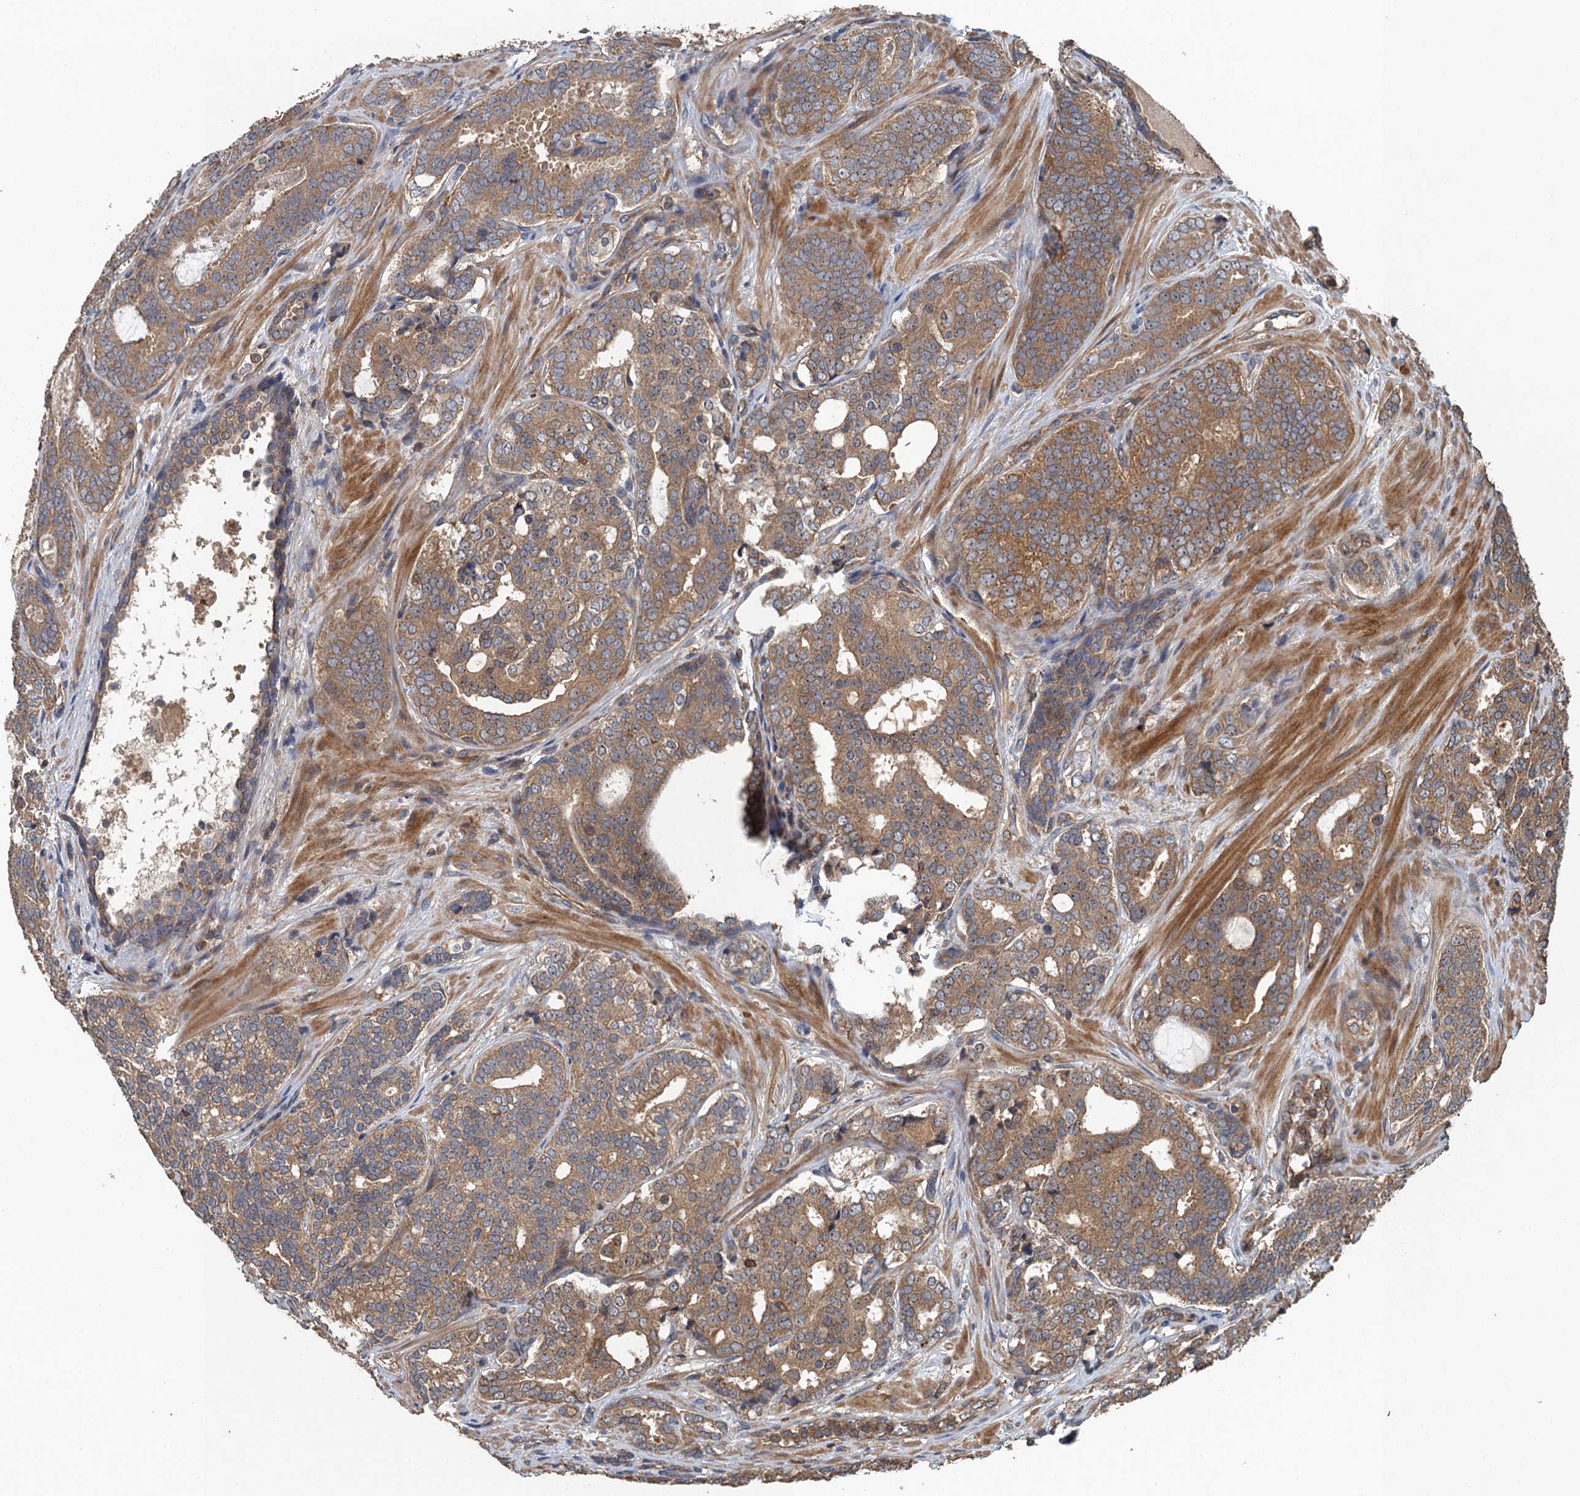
{"staining": {"intensity": "moderate", "quantity": ">75%", "location": "cytoplasmic/membranous"}, "tissue": "prostate cancer", "cell_type": "Tumor cells", "image_type": "cancer", "snomed": [{"axis": "morphology", "description": "Adenocarcinoma, High grade"}, {"axis": "topography", "description": "Prostate"}], "caption": "Human prostate adenocarcinoma (high-grade) stained with a protein marker shows moderate staining in tumor cells.", "gene": "BORCS5", "patient": {"sex": "male", "age": 63}}